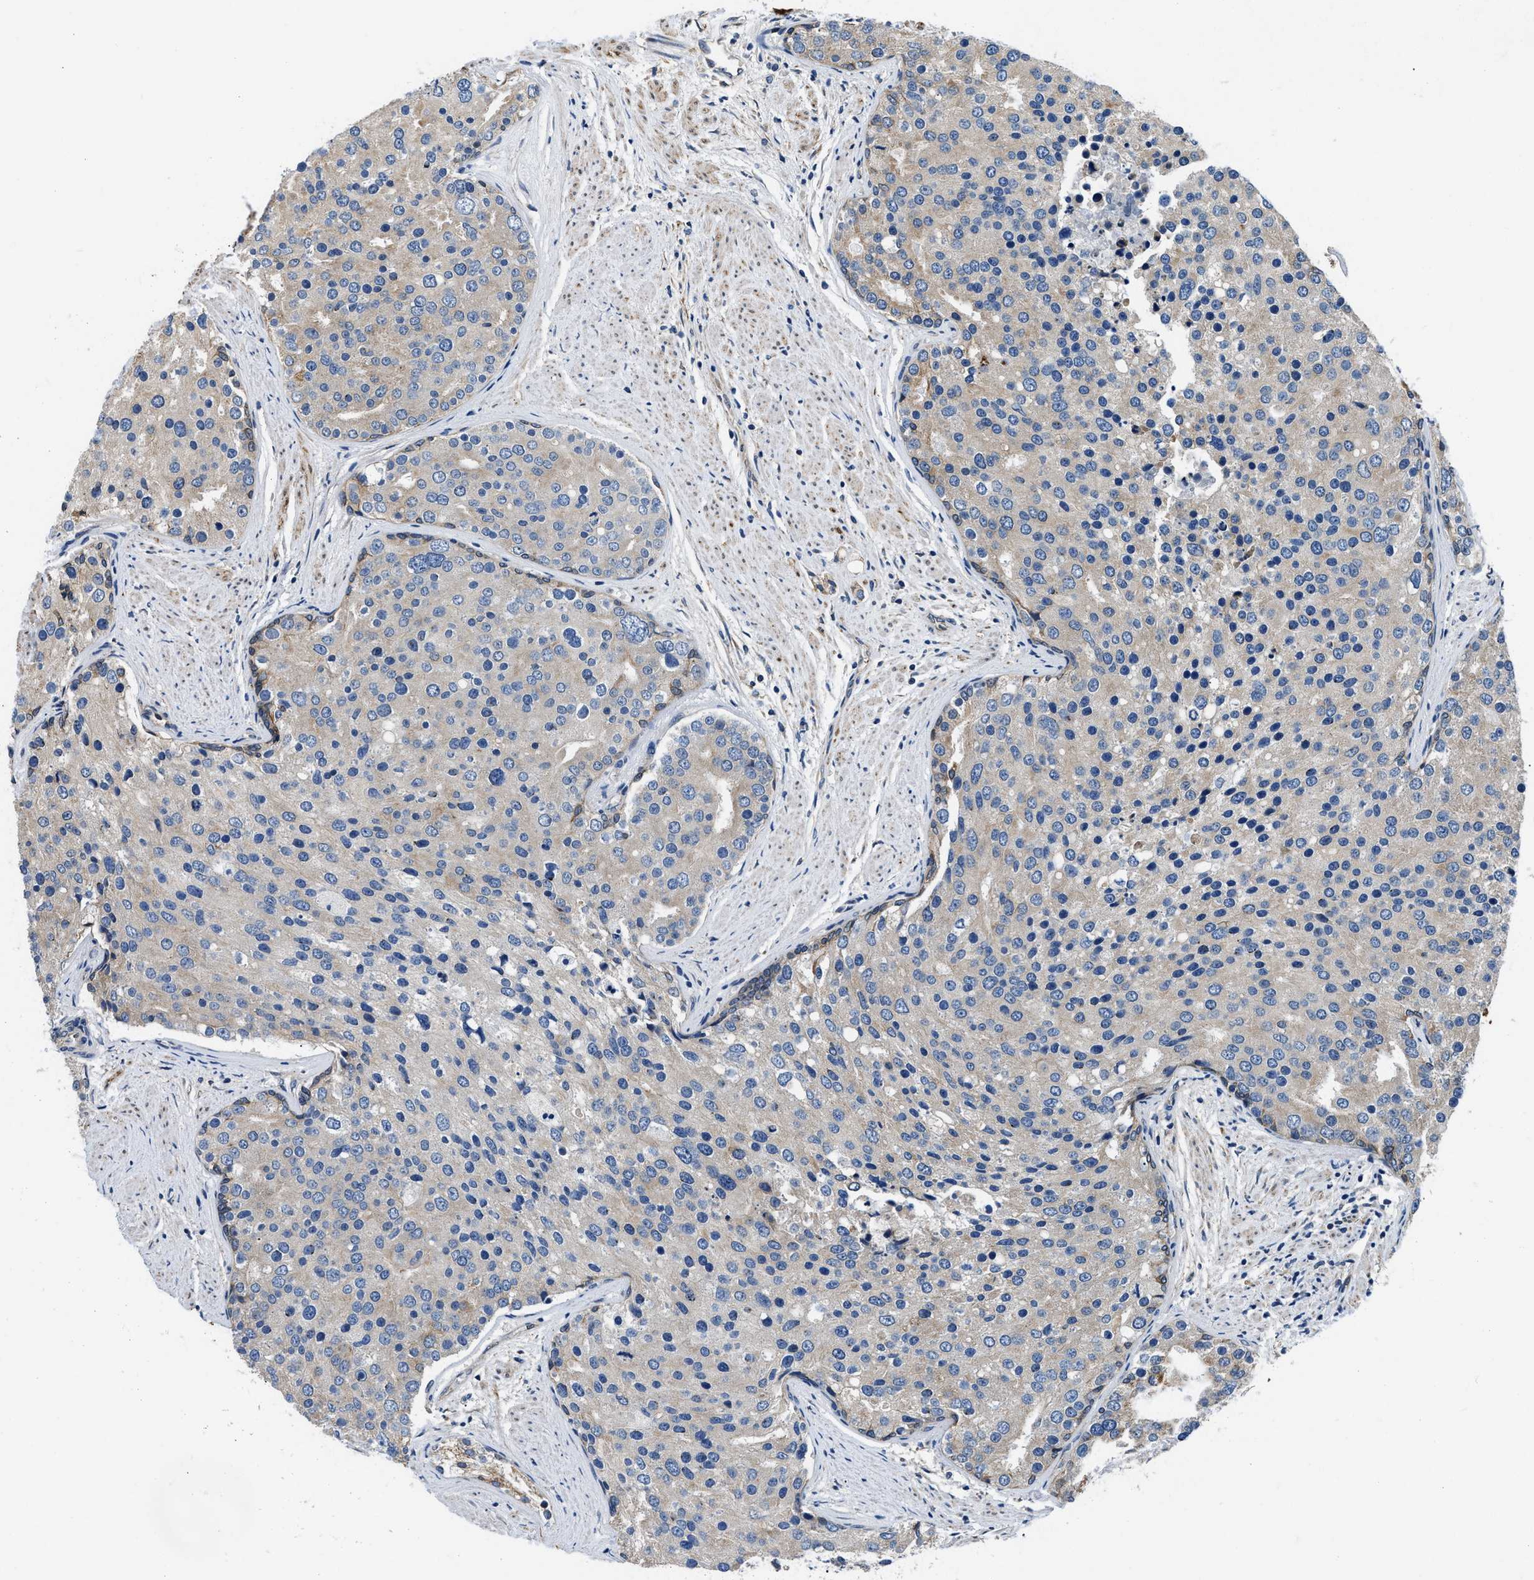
{"staining": {"intensity": "negative", "quantity": "none", "location": "none"}, "tissue": "prostate cancer", "cell_type": "Tumor cells", "image_type": "cancer", "snomed": [{"axis": "morphology", "description": "Adenocarcinoma, High grade"}, {"axis": "topography", "description": "Prostate"}], "caption": "High magnification brightfield microscopy of prostate cancer (adenocarcinoma (high-grade)) stained with DAB (3,3'-diaminobenzidine) (brown) and counterstained with hematoxylin (blue): tumor cells show no significant positivity. Brightfield microscopy of IHC stained with DAB (brown) and hematoxylin (blue), captured at high magnification.", "gene": "ARL6IP5", "patient": {"sex": "male", "age": 50}}